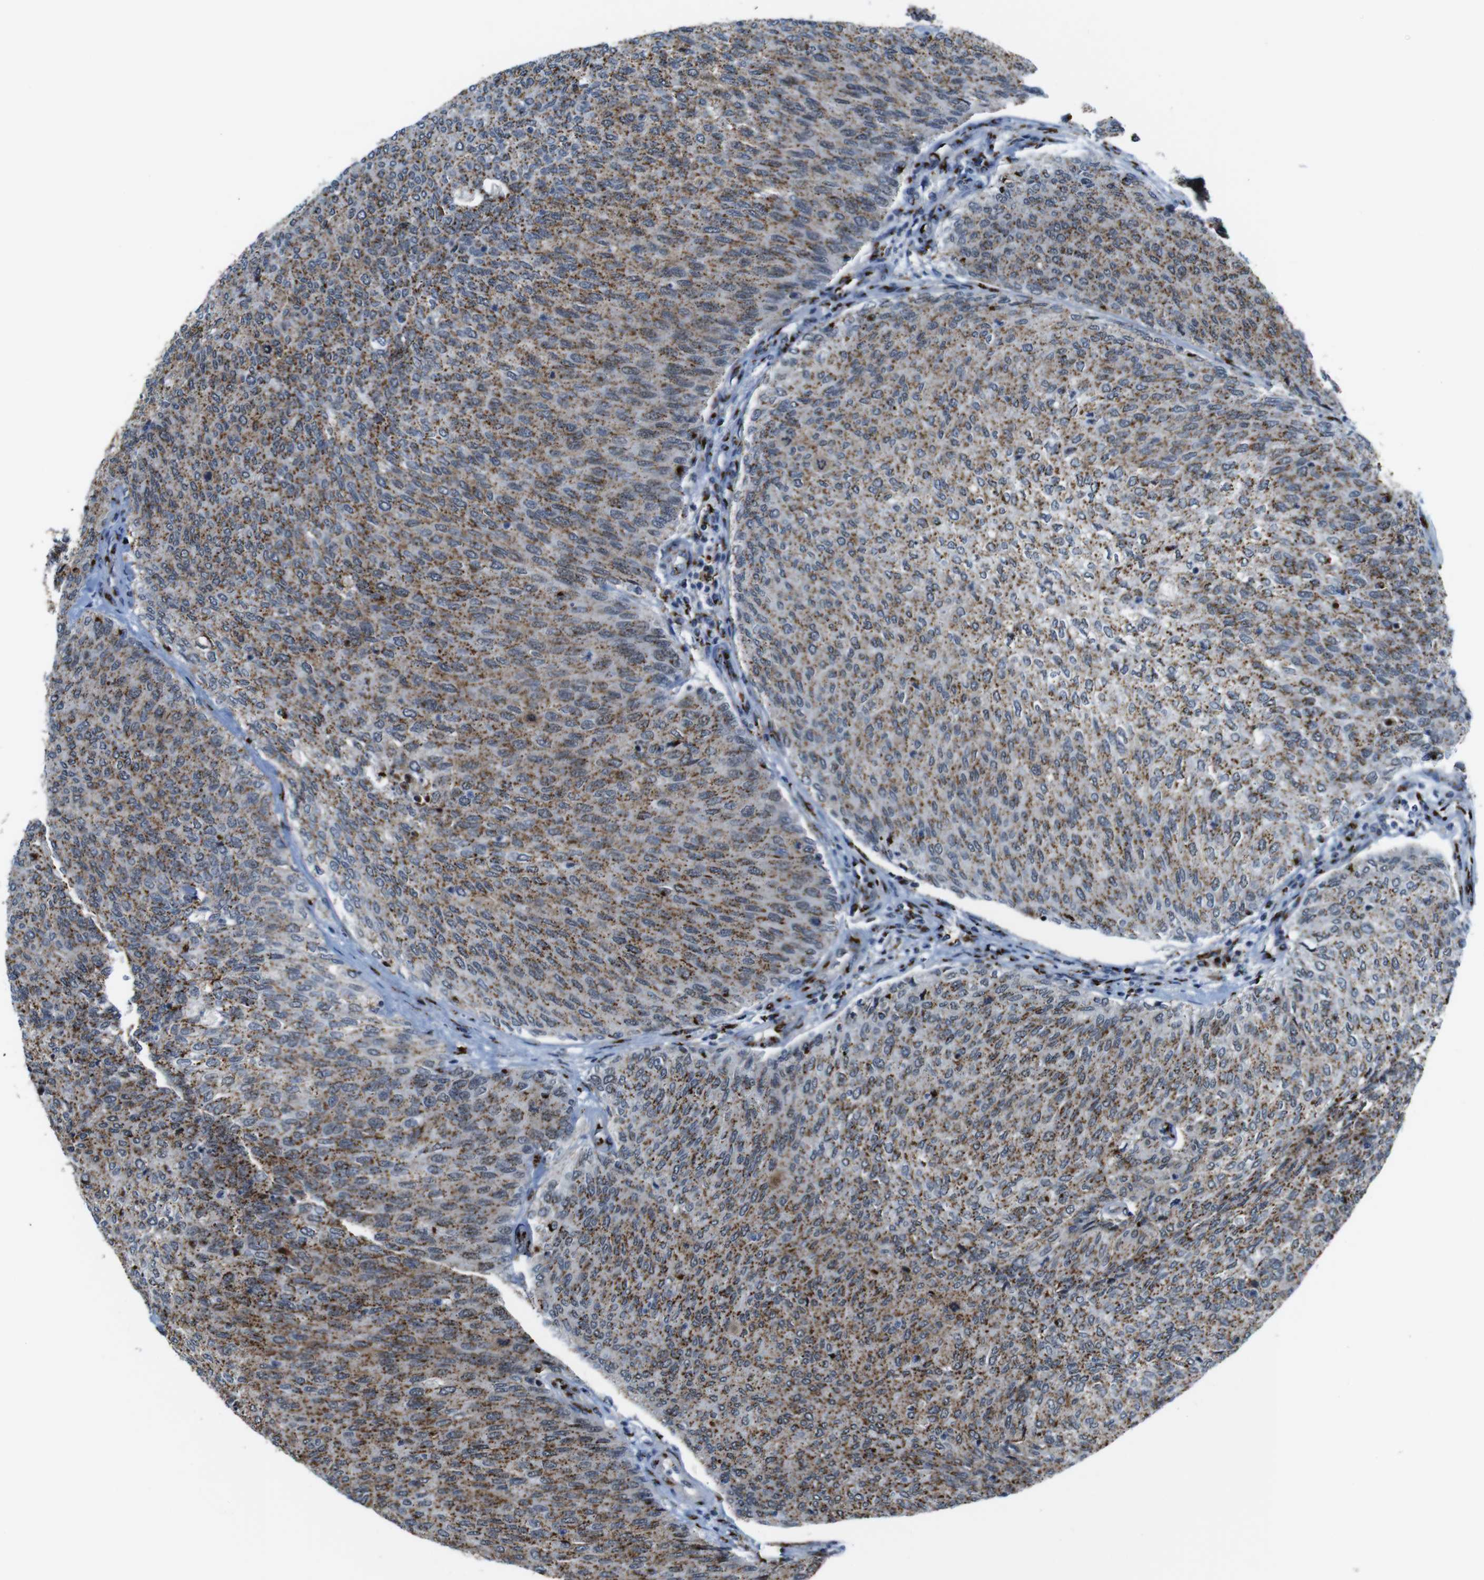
{"staining": {"intensity": "moderate", "quantity": ">75%", "location": "cytoplasmic/membranous"}, "tissue": "urothelial cancer", "cell_type": "Tumor cells", "image_type": "cancer", "snomed": [{"axis": "morphology", "description": "Urothelial carcinoma, Low grade"}, {"axis": "topography", "description": "Urinary bladder"}], "caption": "A brown stain labels moderate cytoplasmic/membranous positivity of a protein in urothelial cancer tumor cells. Immunohistochemistry stains the protein in brown and the nuclei are stained blue.", "gene": "TGOLN2", "patient": {"sex": "female", "age": 79}}